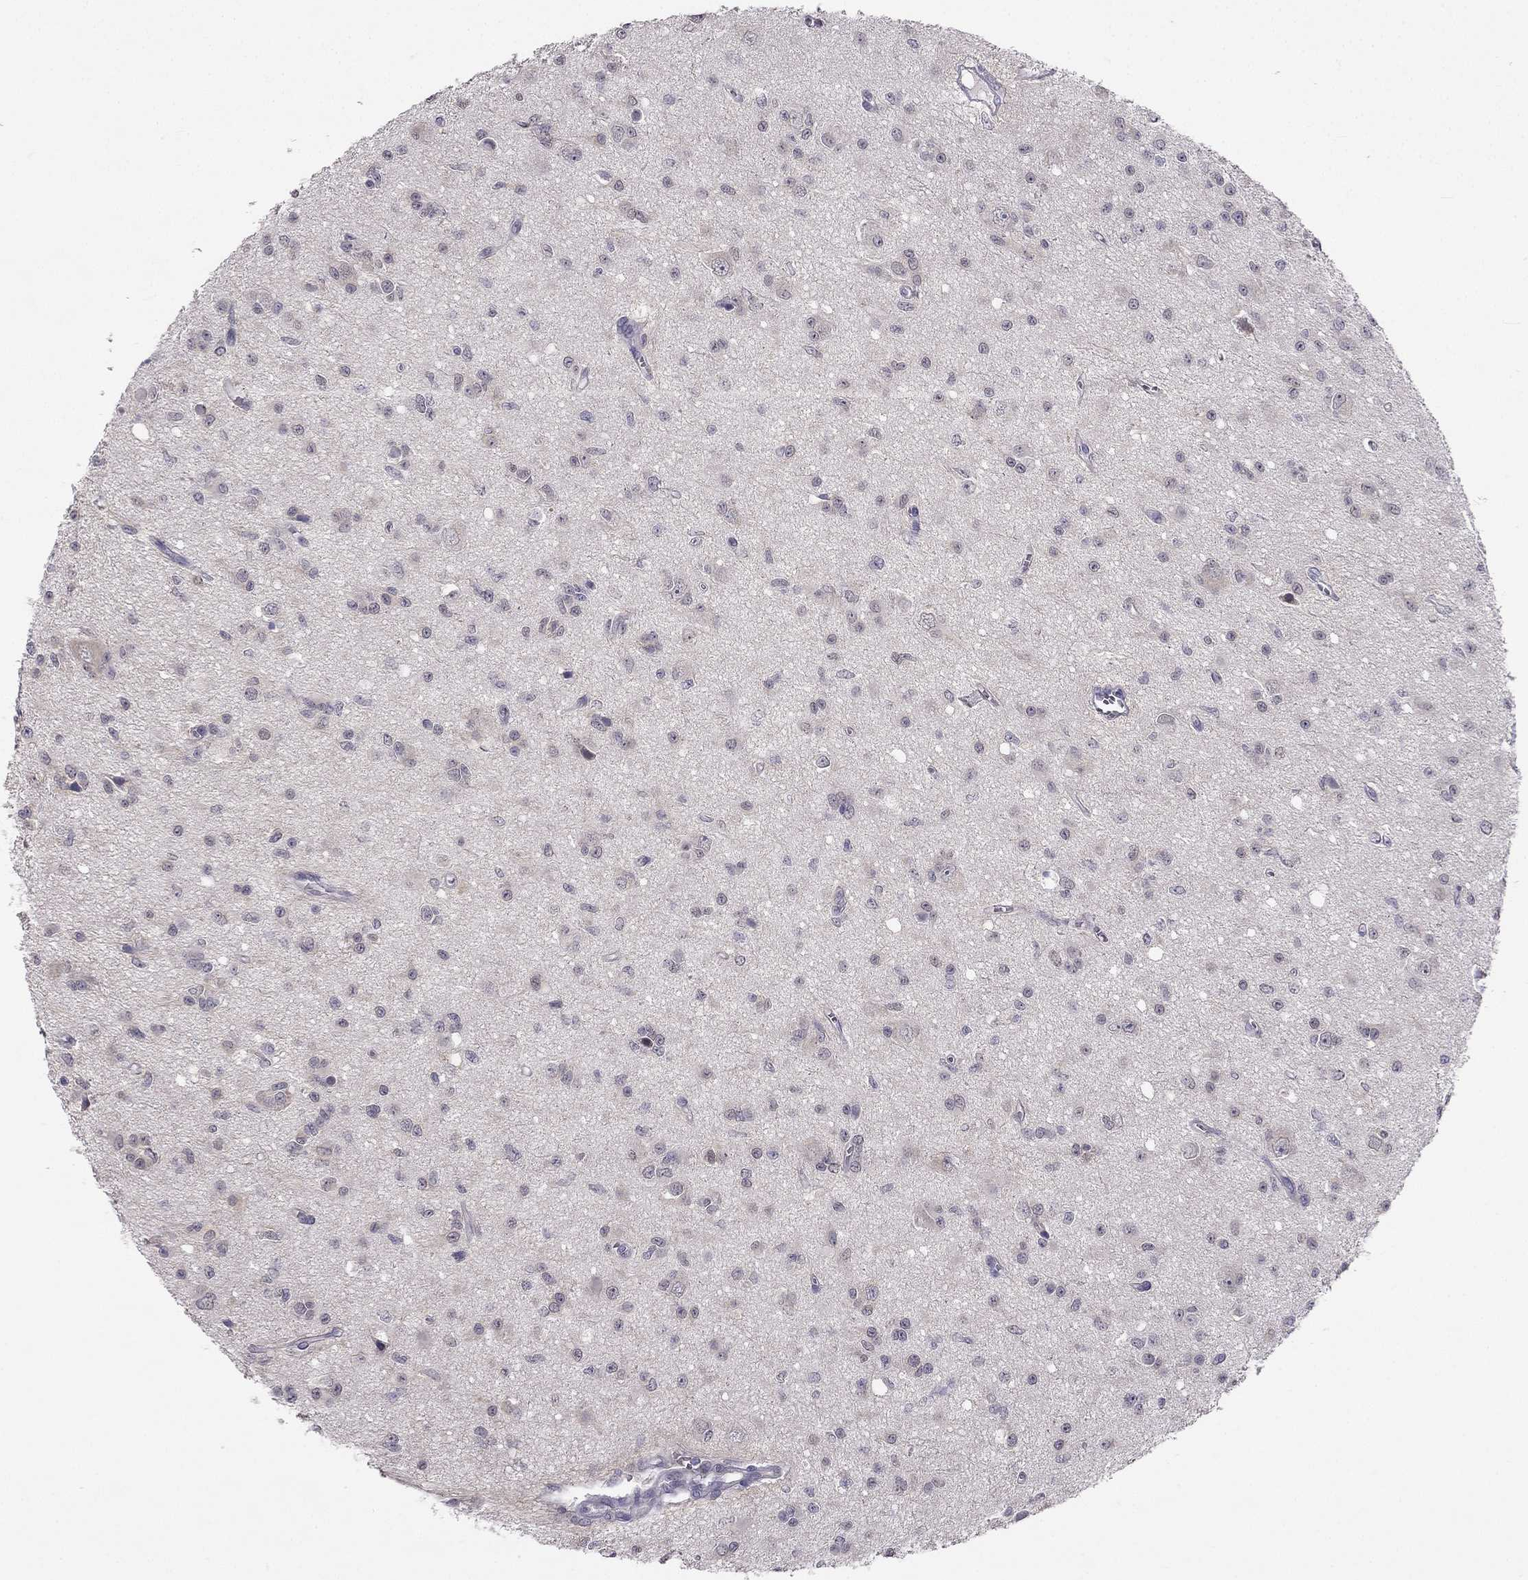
{"staining": {"intensity": "negative", "quantity": "none", "location": "none"}, "tissue": "glioma", "cell_type": "Tumor cells", "image_type": "cancer", "snomed": [{"axis": "morphology", "description": "Glioma, malignant, Low grade"}, {"axis": "topography", "description": "Brain"}], "caption": "A micrograph of human low-grade glioma (malignant) is negative for staining in tumor cells.", "gene": "C16orf89", "patient": {"sex": "female", "age": 45}}